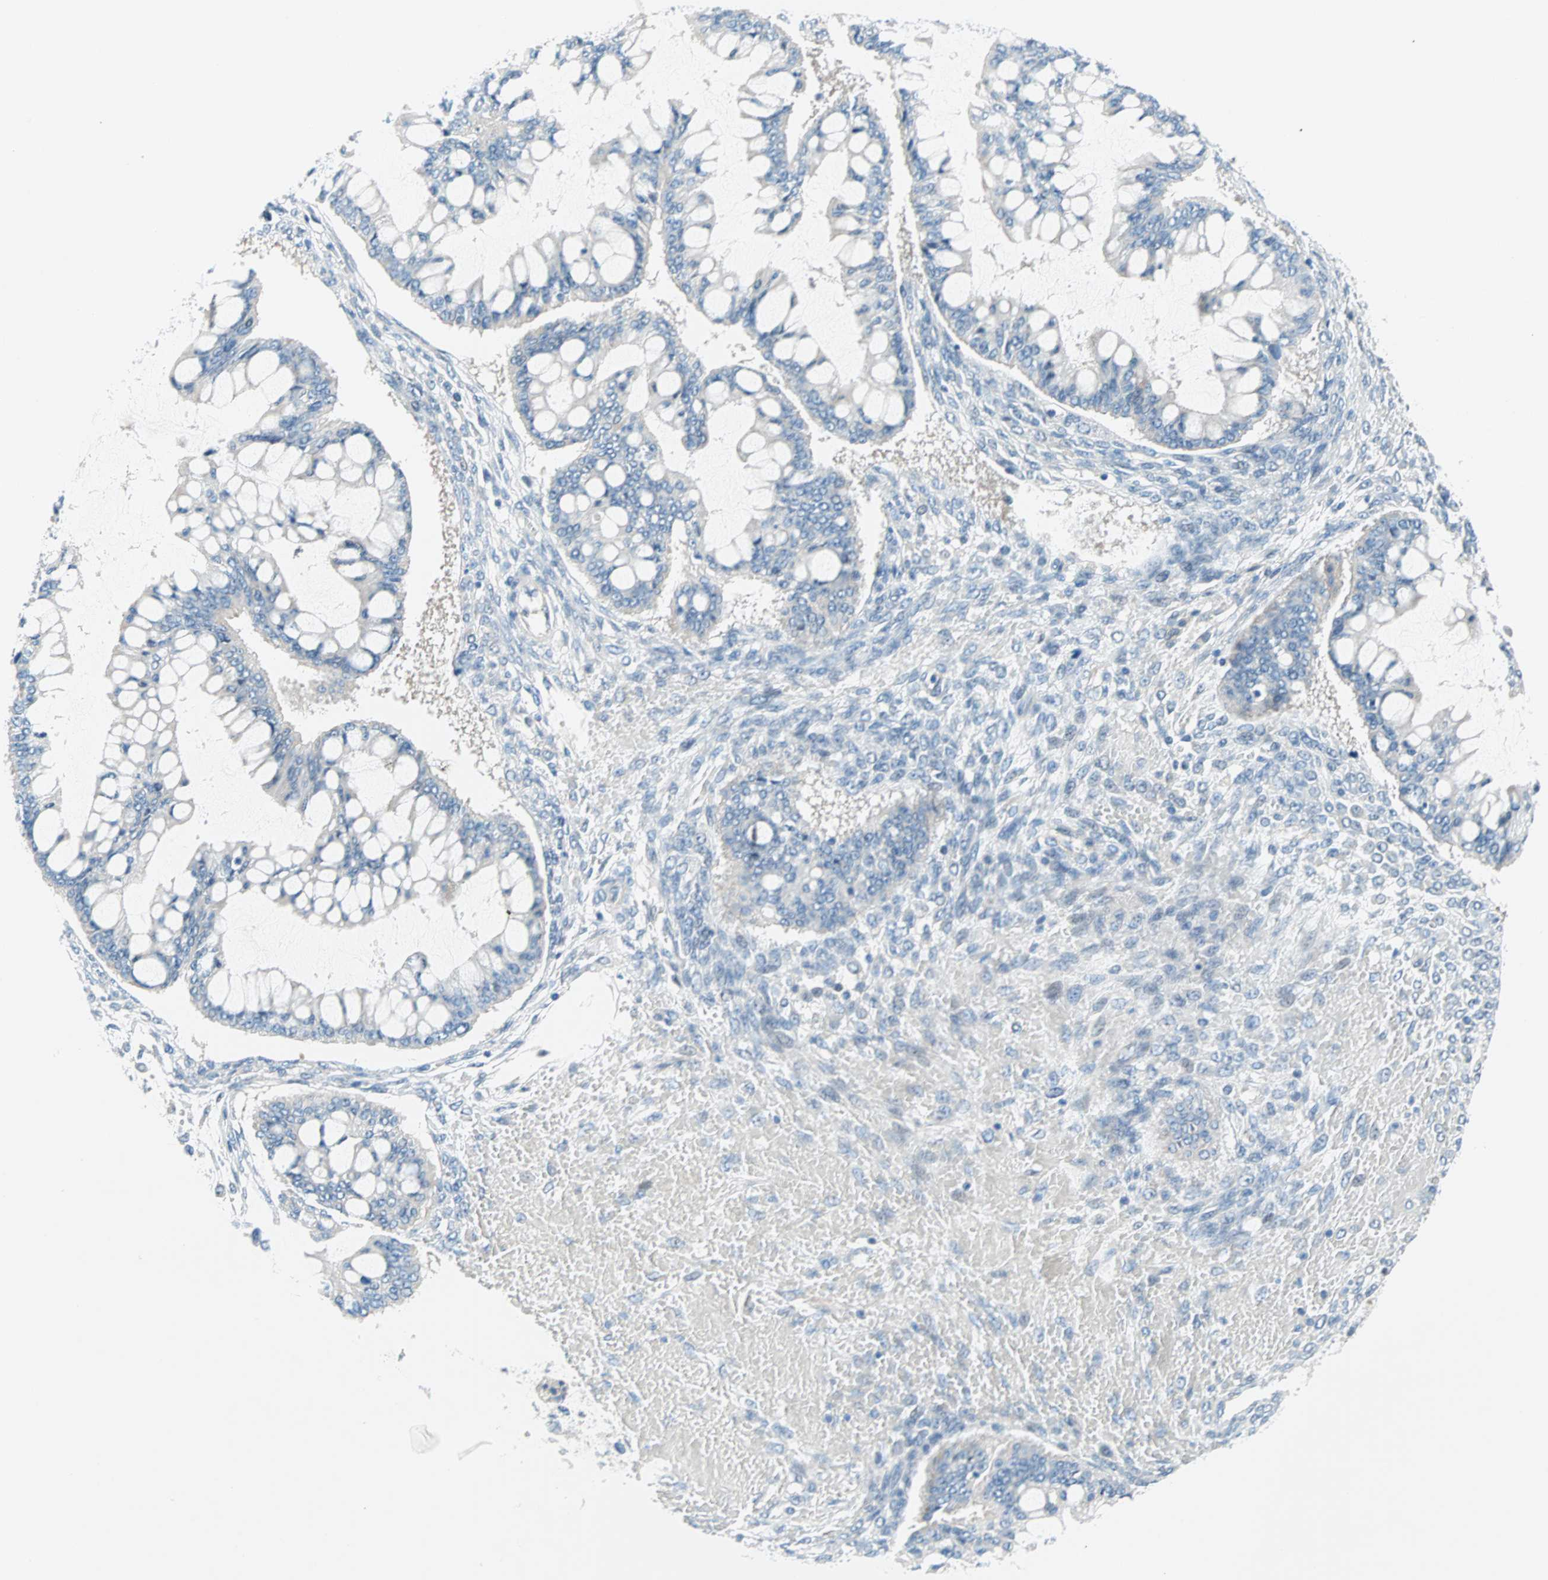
{"staining": {"intensity": "negative", "quantity": "none", "location": "none"}, "tissue": "ovarian cancer", "cell_type": "Tumor cells", "image_type": "cancer", "snomed": [{"axis": "morphology", "description": "Cystadenocarcinoma, mucinous, NOS"}, {"axis": "topography", "description": "Ovary"}], "caption": "Ovarian mucinous cystadenocarcinoma was stained to show a protein in brown. There is no significant positivity in tumor cells. (DAB IHC visualized using brightfield microscopy, high magnification).", "gene": "TMEM163", "patient": {"sex": "female", "age": 73}}